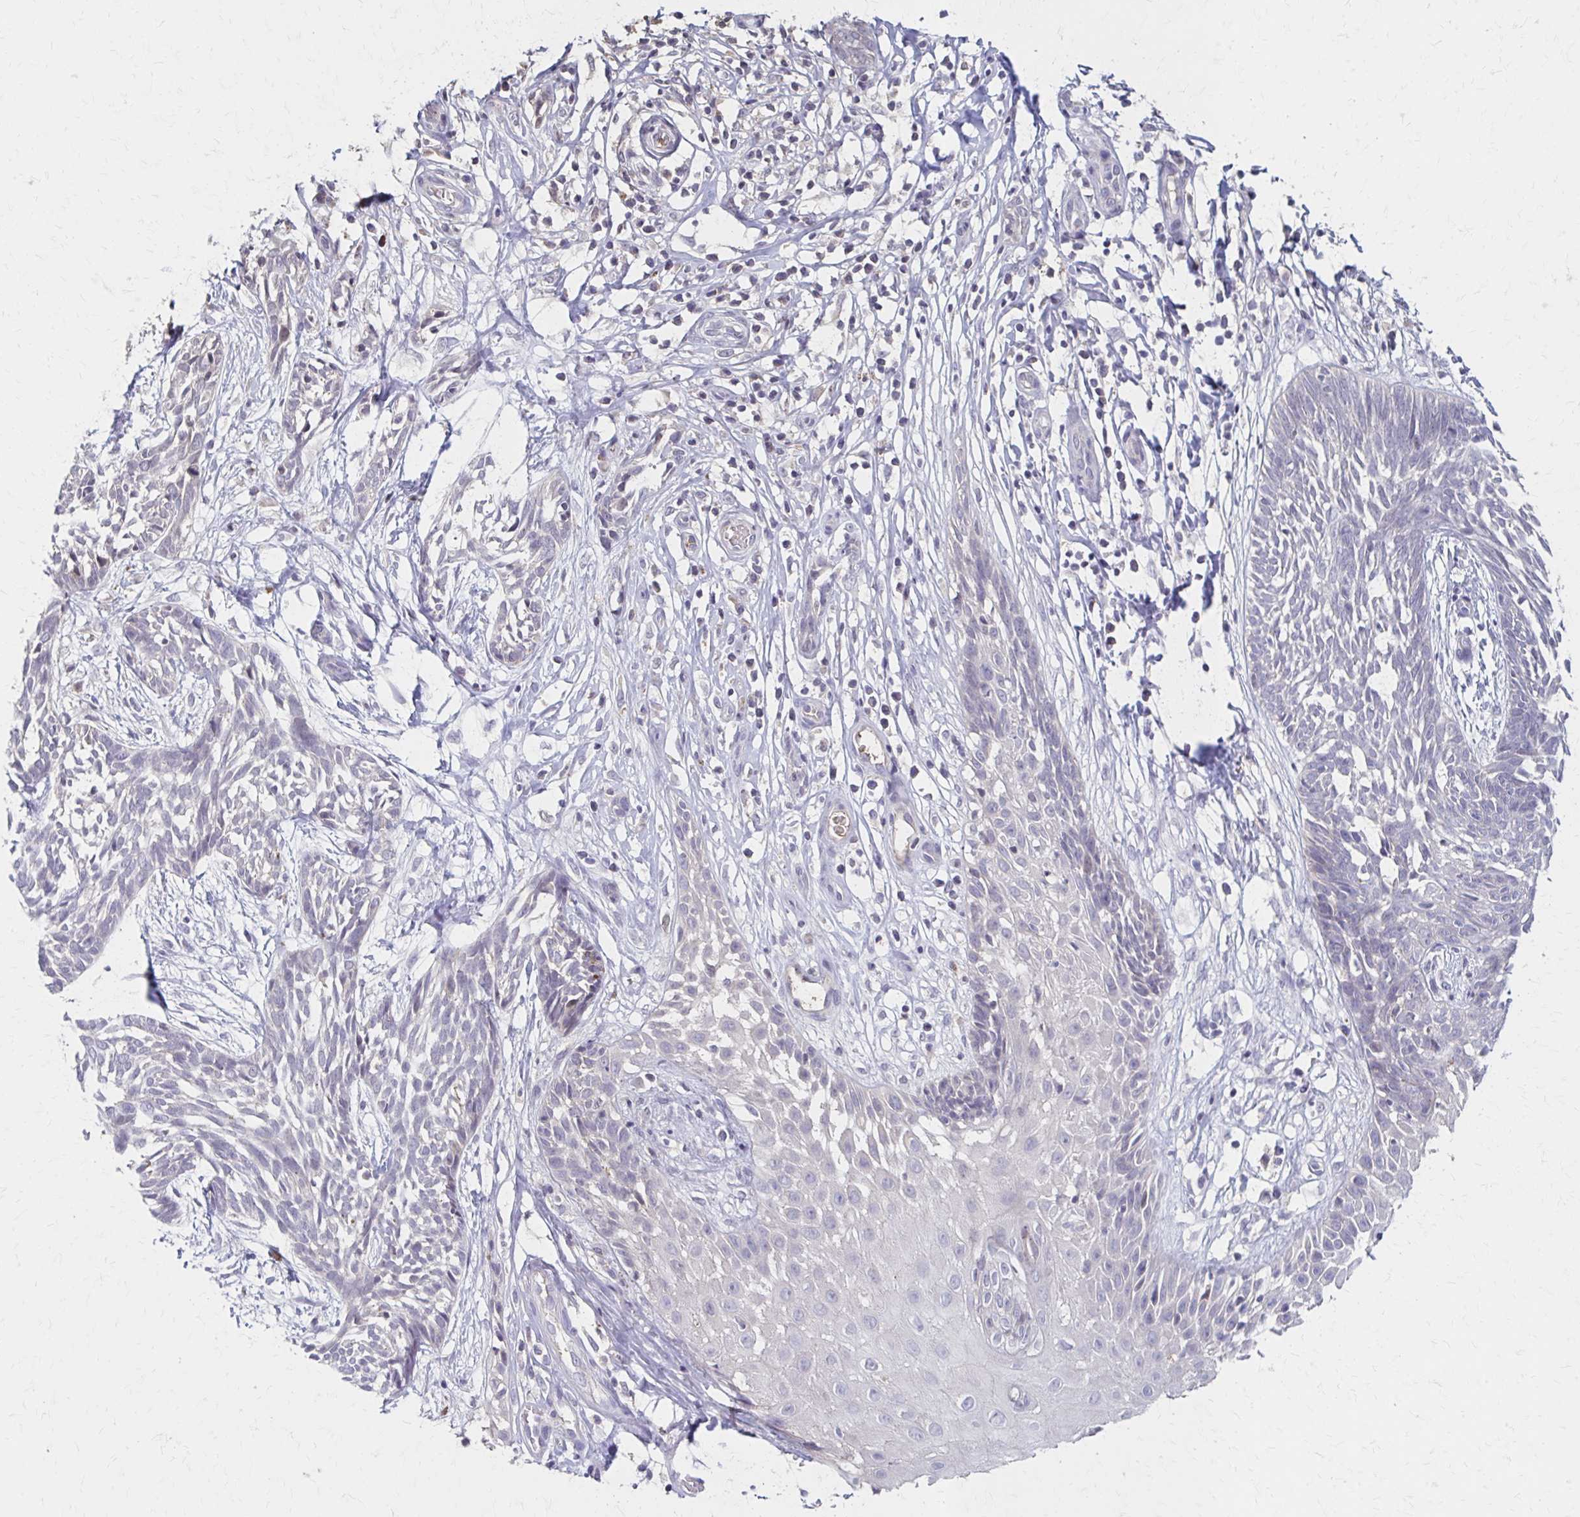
{"staining": {"intensity": "negative", "quantity": "none", "location": "none"}, "tissue": "skin cancer", "cell_type": "Tumor cells", "image_type": "cancer", "snomed": [{"axis": "morphology", "description": "Basal cell carcinoma"}, {"axis": "topography", "description": "Skin"}, {"axis": "topography", "description": "Skin, foot"}], "caption": "Skin cancer was stained to show a protein in brown. There is no significant staining in tumor cells. The staining is performed using DAB (3,3'-diaminobenzidine) brown chromogen with nuclei counter-stained in using hematoxylin.", "gene": "HMGCS2", "patient": {"sex": "female", "age": 86}}